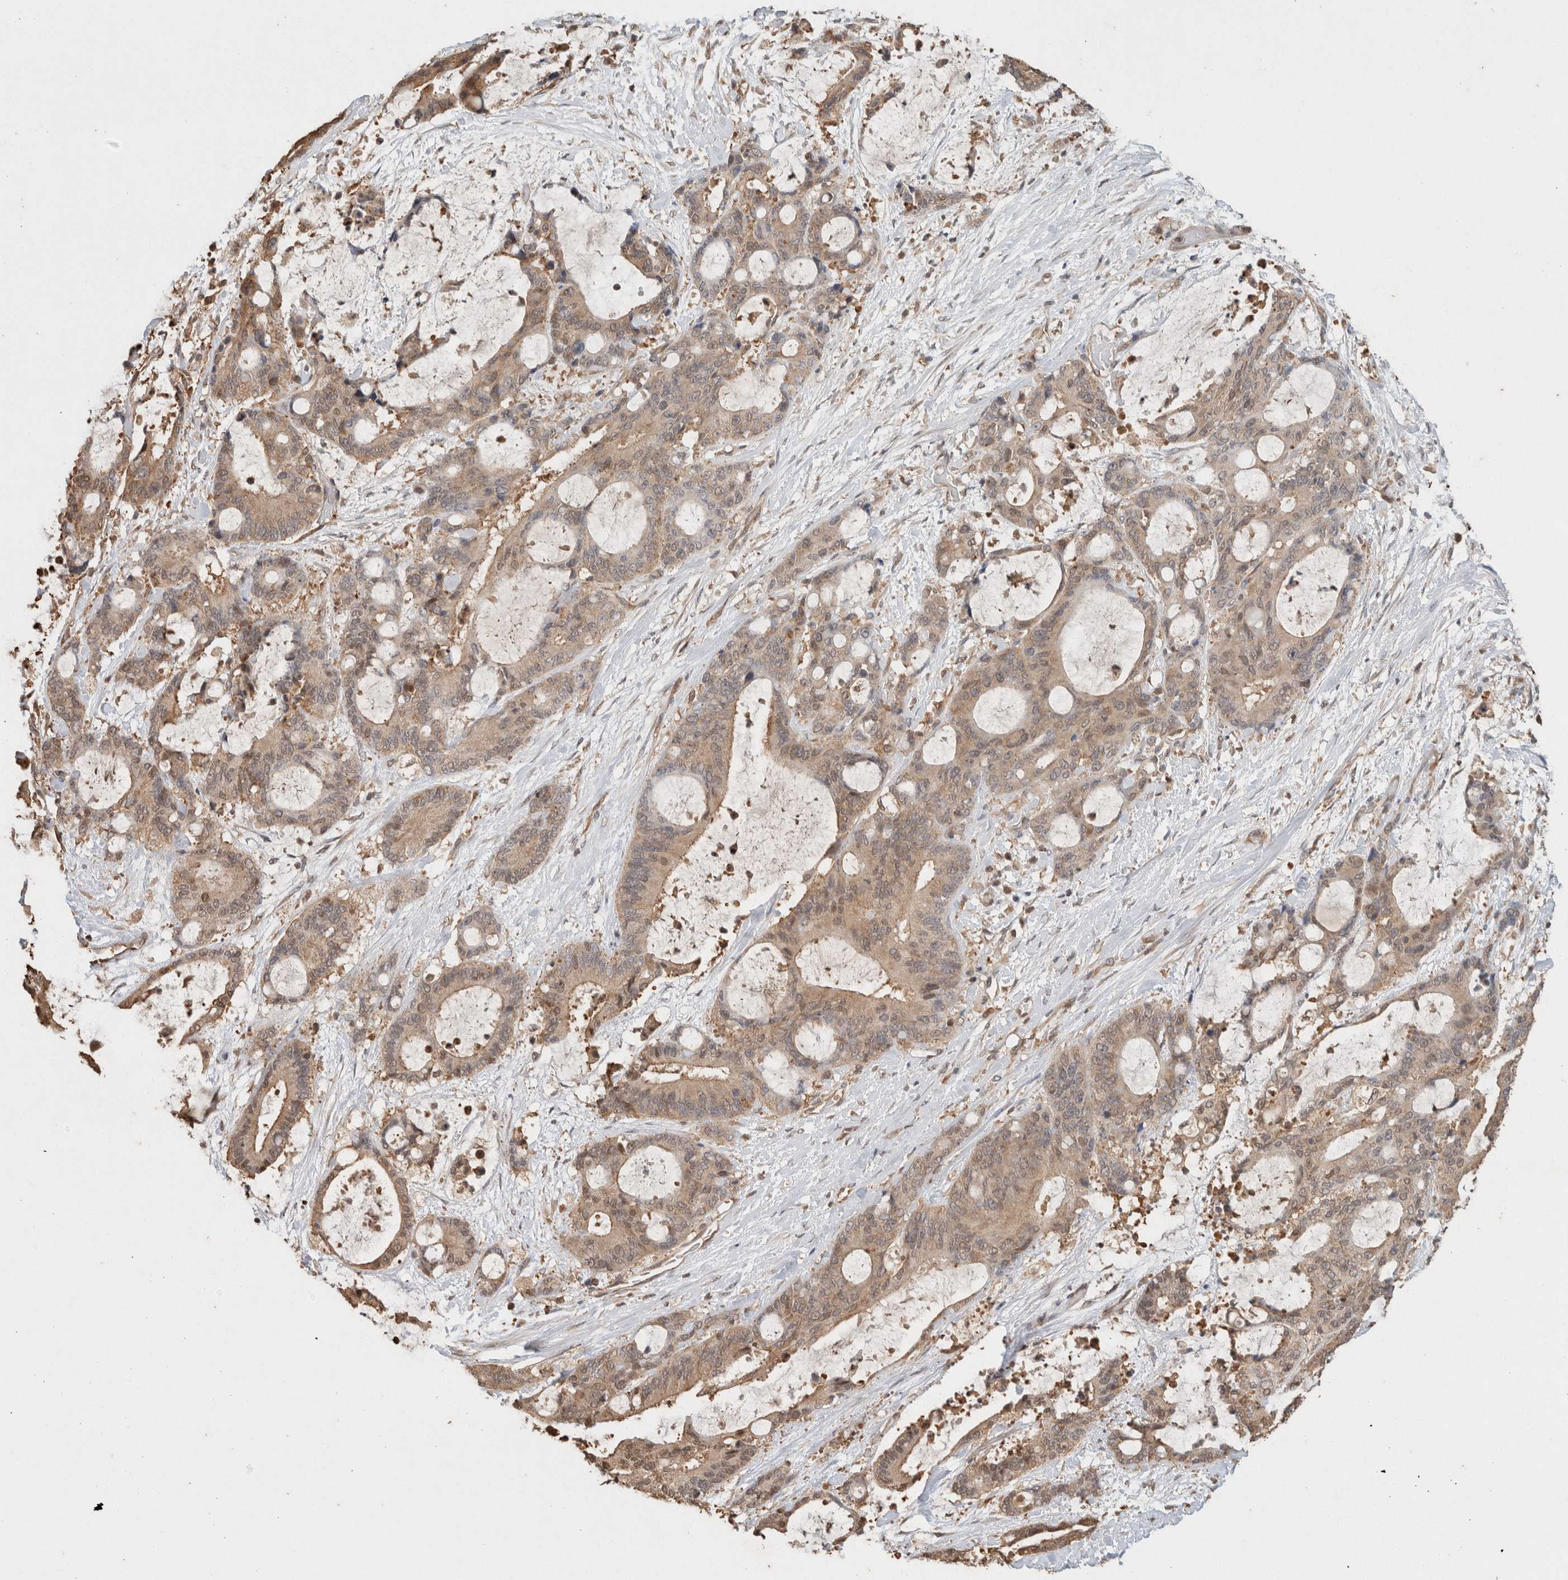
{"staining": {"intensity": "moderate", "quantity": ">75%", "location": "cytoplasmic/membranous,nuclear"}, "tissue": "liver cancer", "cell_type": "Tumor cells", "image_type": "cancer", "snomed": [{"axis": "morphology", "description": "Cholangiocarcinoma"}, {"axis": "topography", "description": "Liver"}], "caption": "Liver cancer (cholangiocarcinoma) was stained to show a protein in brown. There is medium levels of moderate cytoplasmic/membranous and nuclear positivity in about >75% of tumor cells.", "gene": "YWHAH", "patient": {"sex": "female", "age": 73}}